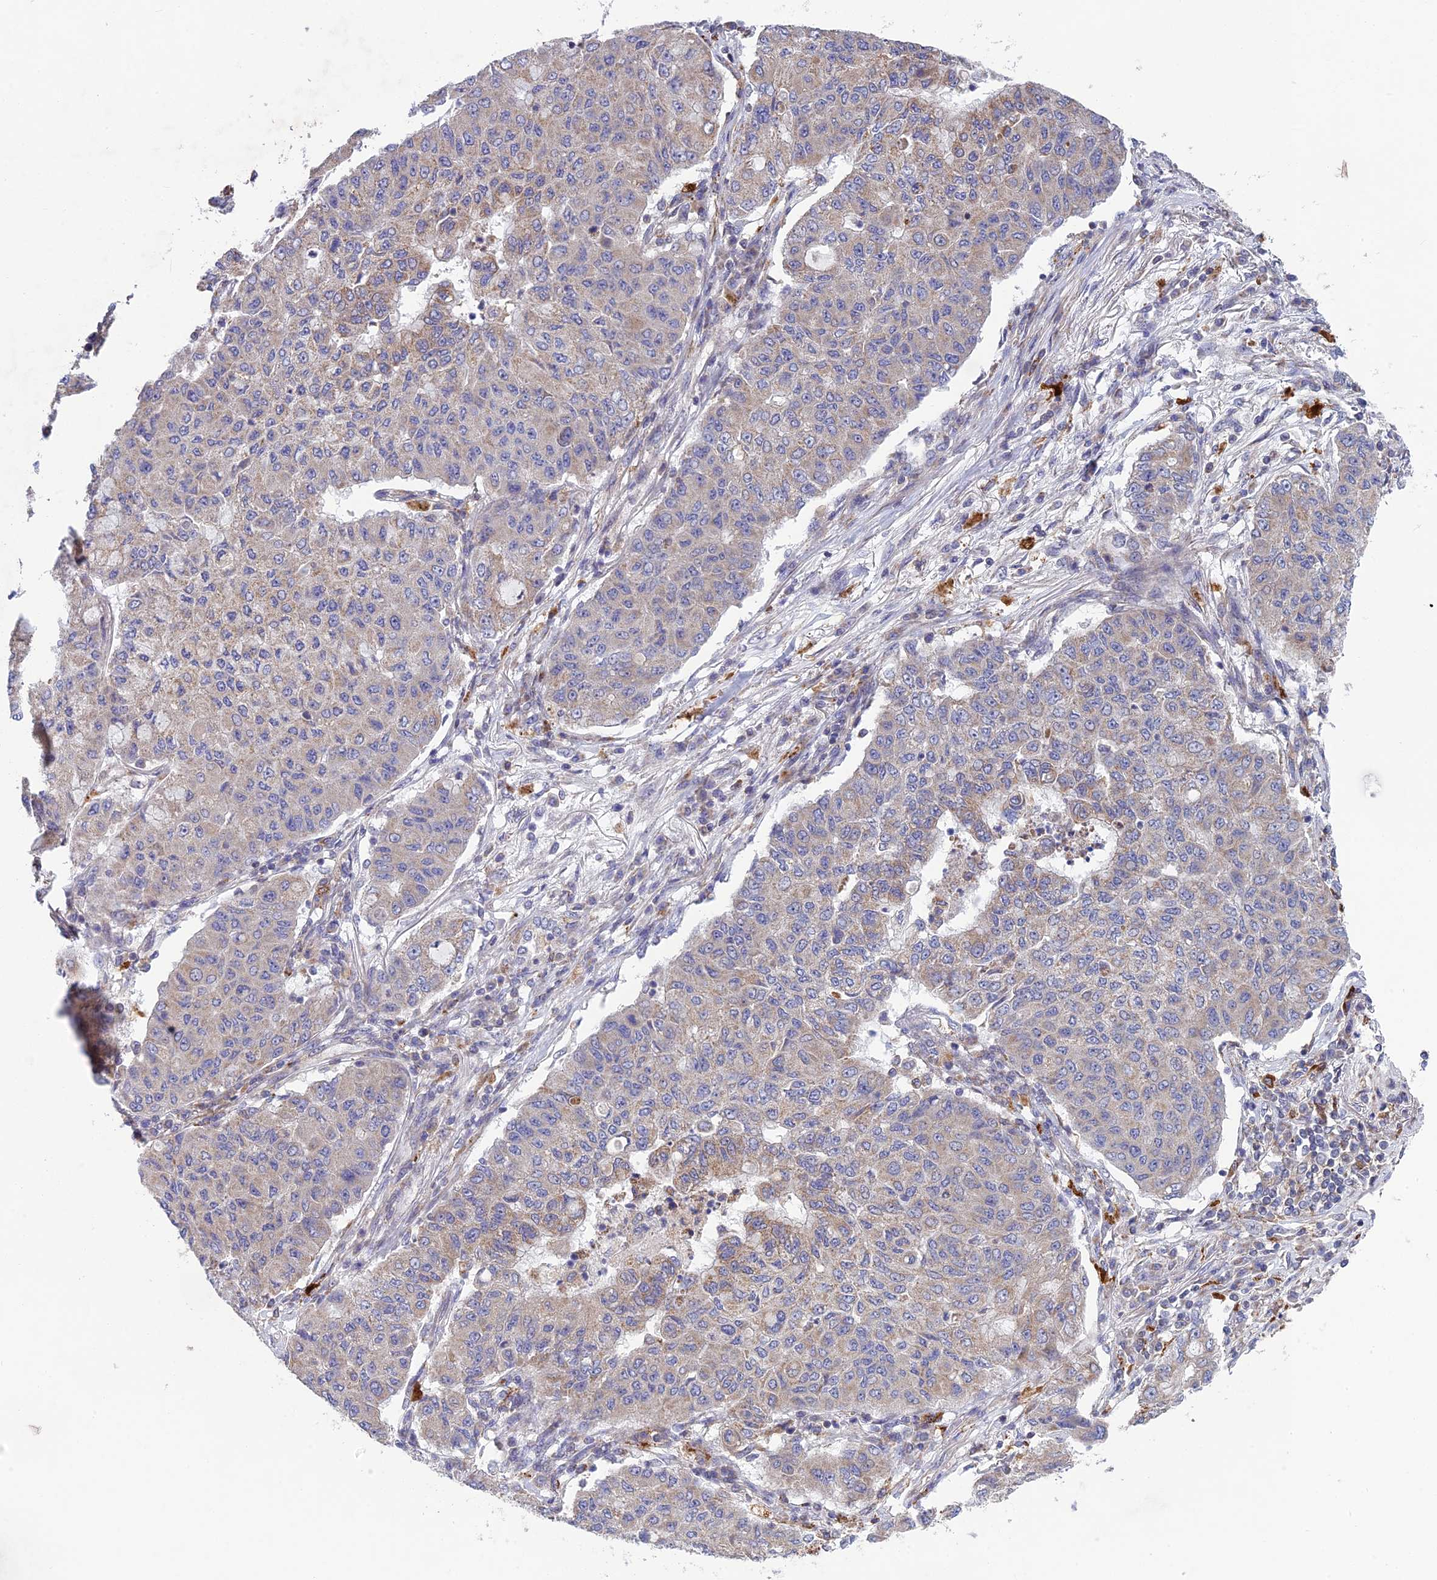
{"staining": {"intensity": "weak", "quantity": "<25%", "location": "cytoplasmic/membranous"}, "tissue": "lung cancer", "cell_type": "Tumor cells", "image_type": "cancer", "snomed": [{"axis": "morphology", "description": "Squamous cell carcinoma, NOS"}, {"axis": "topography", "description": "Lung"}], "caption": "Immunohistochemical staining of human lung squamous cell carcinoma shows no significant staining in tumor cells. (Brightfield microscopy of DAB (3,3'-diaminobenzidine) immunohistochemistry at high magnification).", "gene": "BLTP2", "patient": {"sex": "male", "age": 74}}